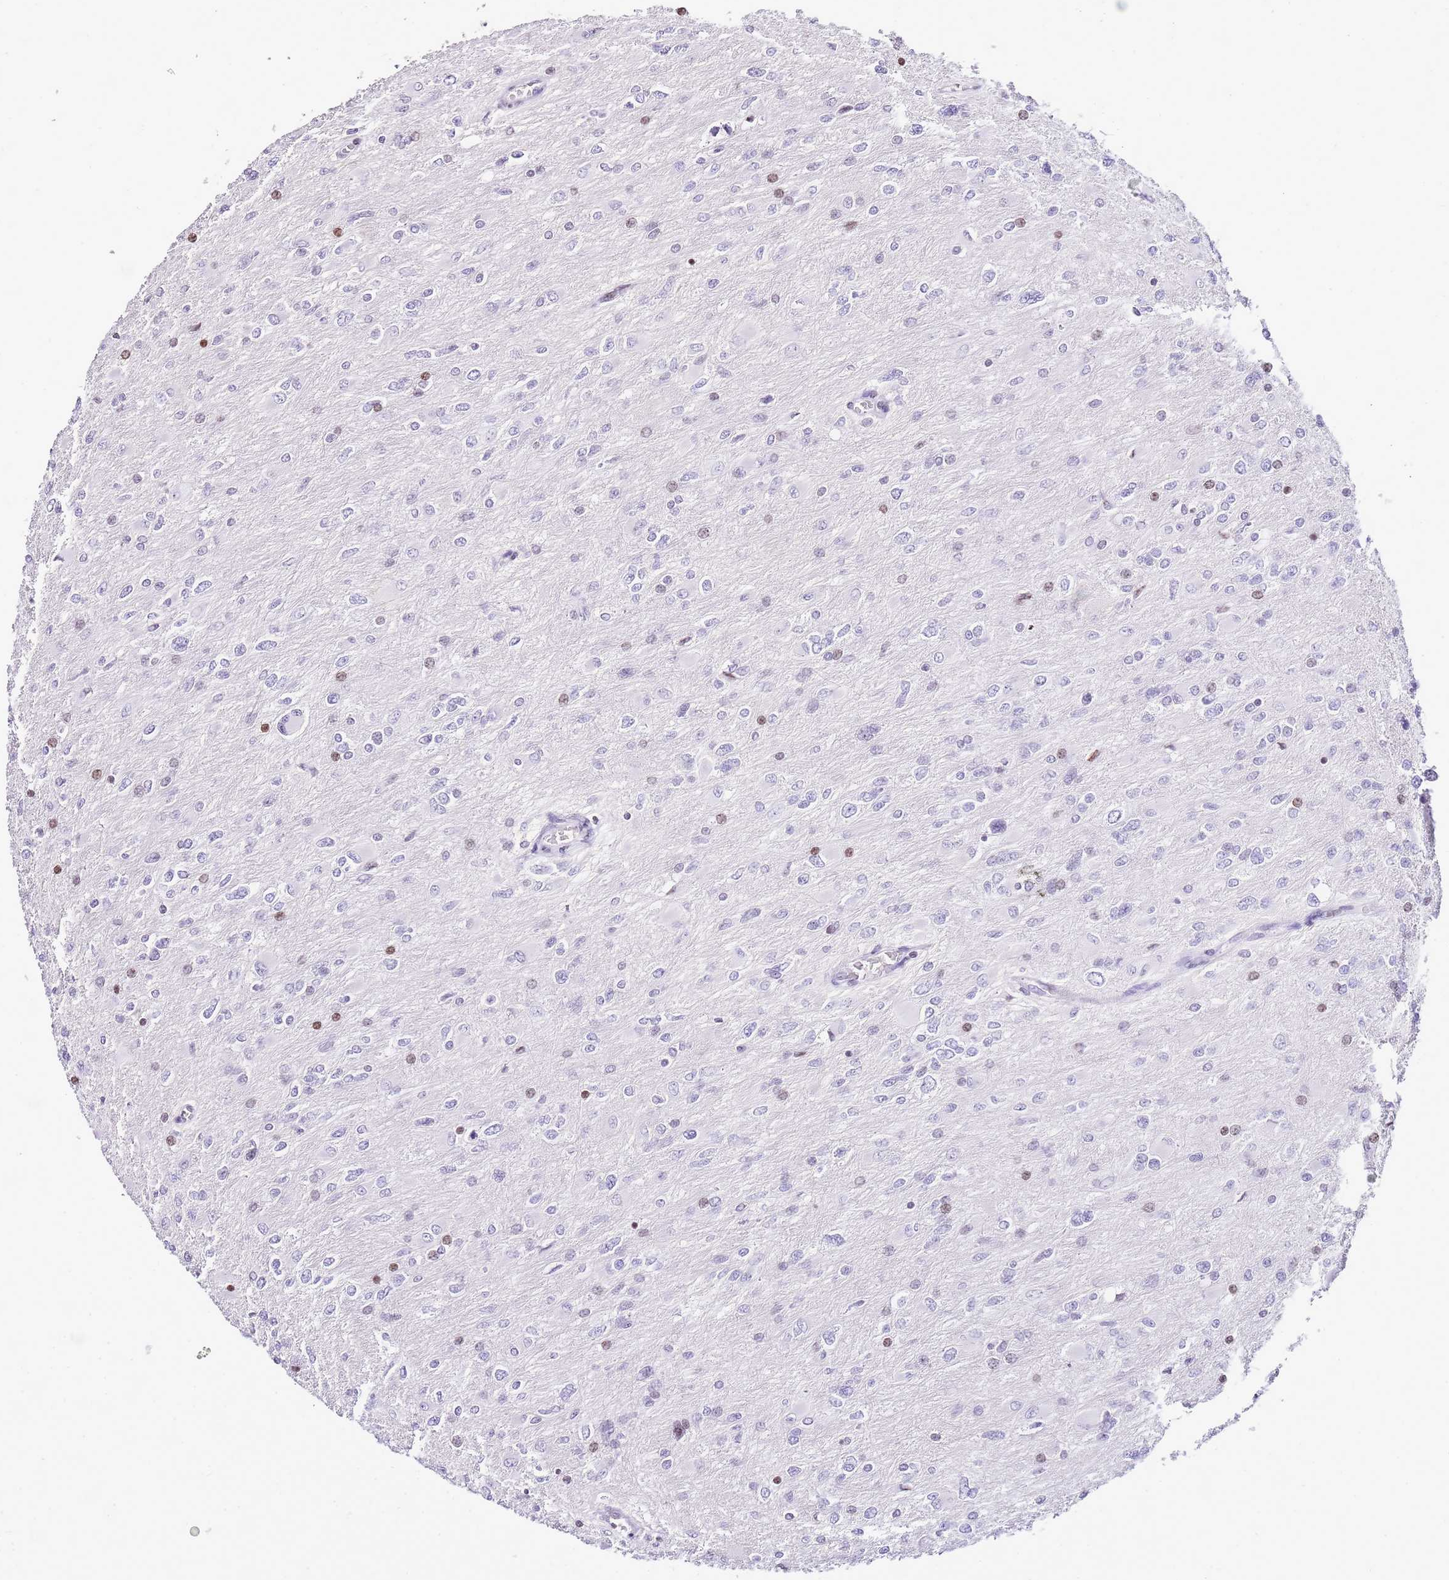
{"staining": {"intensity": "moderate", "quantity": "<25%", "location": "nuclear"}, "tissue": "glioma", "cell_type": "Tumor cells", "image_type": "cancer", "snomed": [{"axis": "morphology", "description": "Glioma, malignant, High grade"}, {"axis": "topography", "description": "Cerebral cortex"}], "caption": "This is an image of immunohistochemistry (IHC) staining of malignant glioma (high-grade), which shows moderate expression in the nuclear of tumor cells.", "gene": "PRR15", "patient": {"sex": "female", "age": 36}}